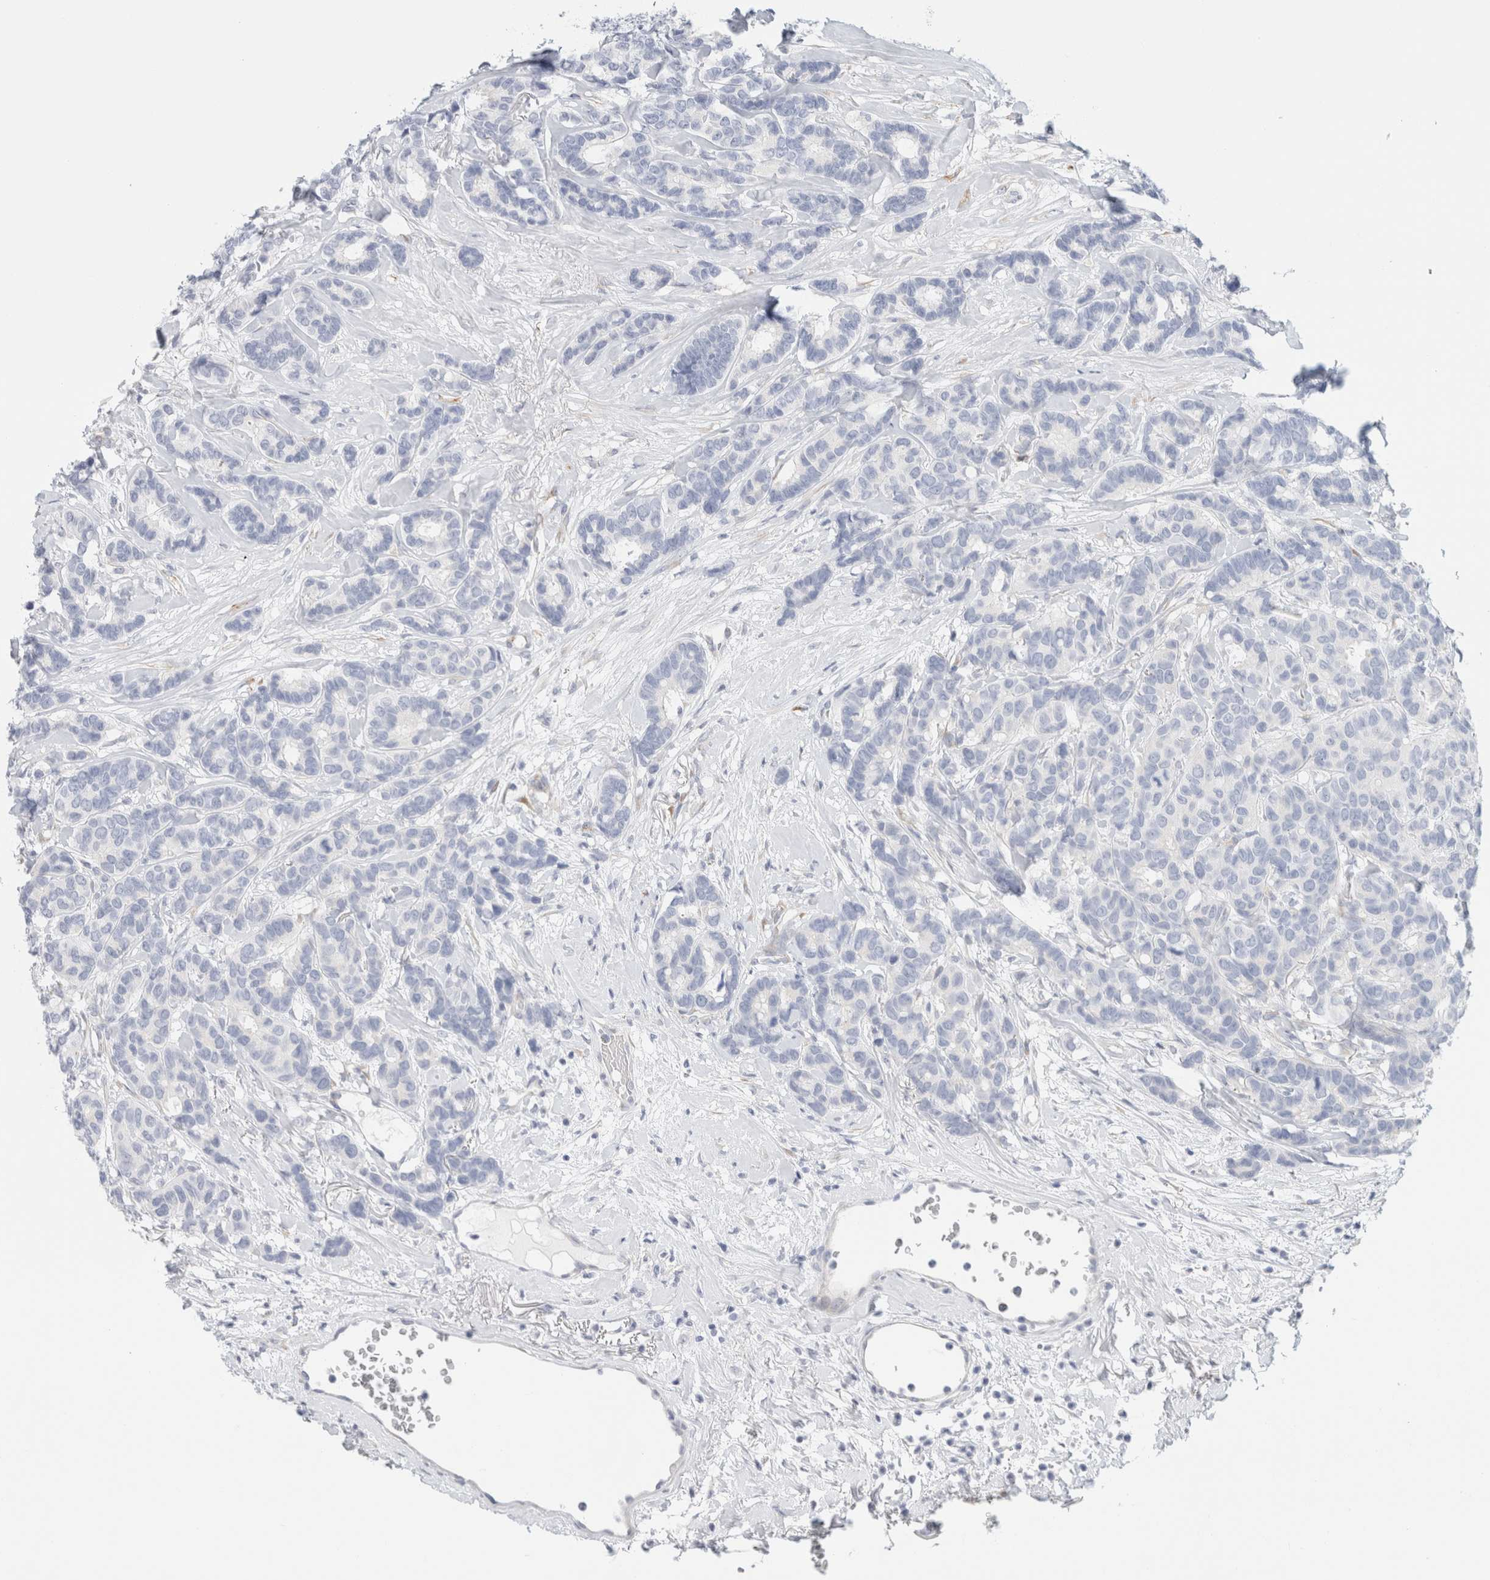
{"staining": {"intensity": "negative", "quantity": "none", "location": "none"}, "tissue": "breast cancer", "cell_type": "Tumor cells", "image_type": "cancer", "snomed": [{"axis": "morphology", "description": "Duct carcinoma"}, {"axis": "topography", "description": "Breast"}], "caption": "High magnification brightfield microscopy of infiltrating ductal carcinoma (breast) stained with DAB (brown) and counterstained with hematoxylin (blue): tumor cells show no significant staining. (DAB IHC, high magnification).", "gene": "RTN4", "patient": {"sex": "female", "age": 87}}